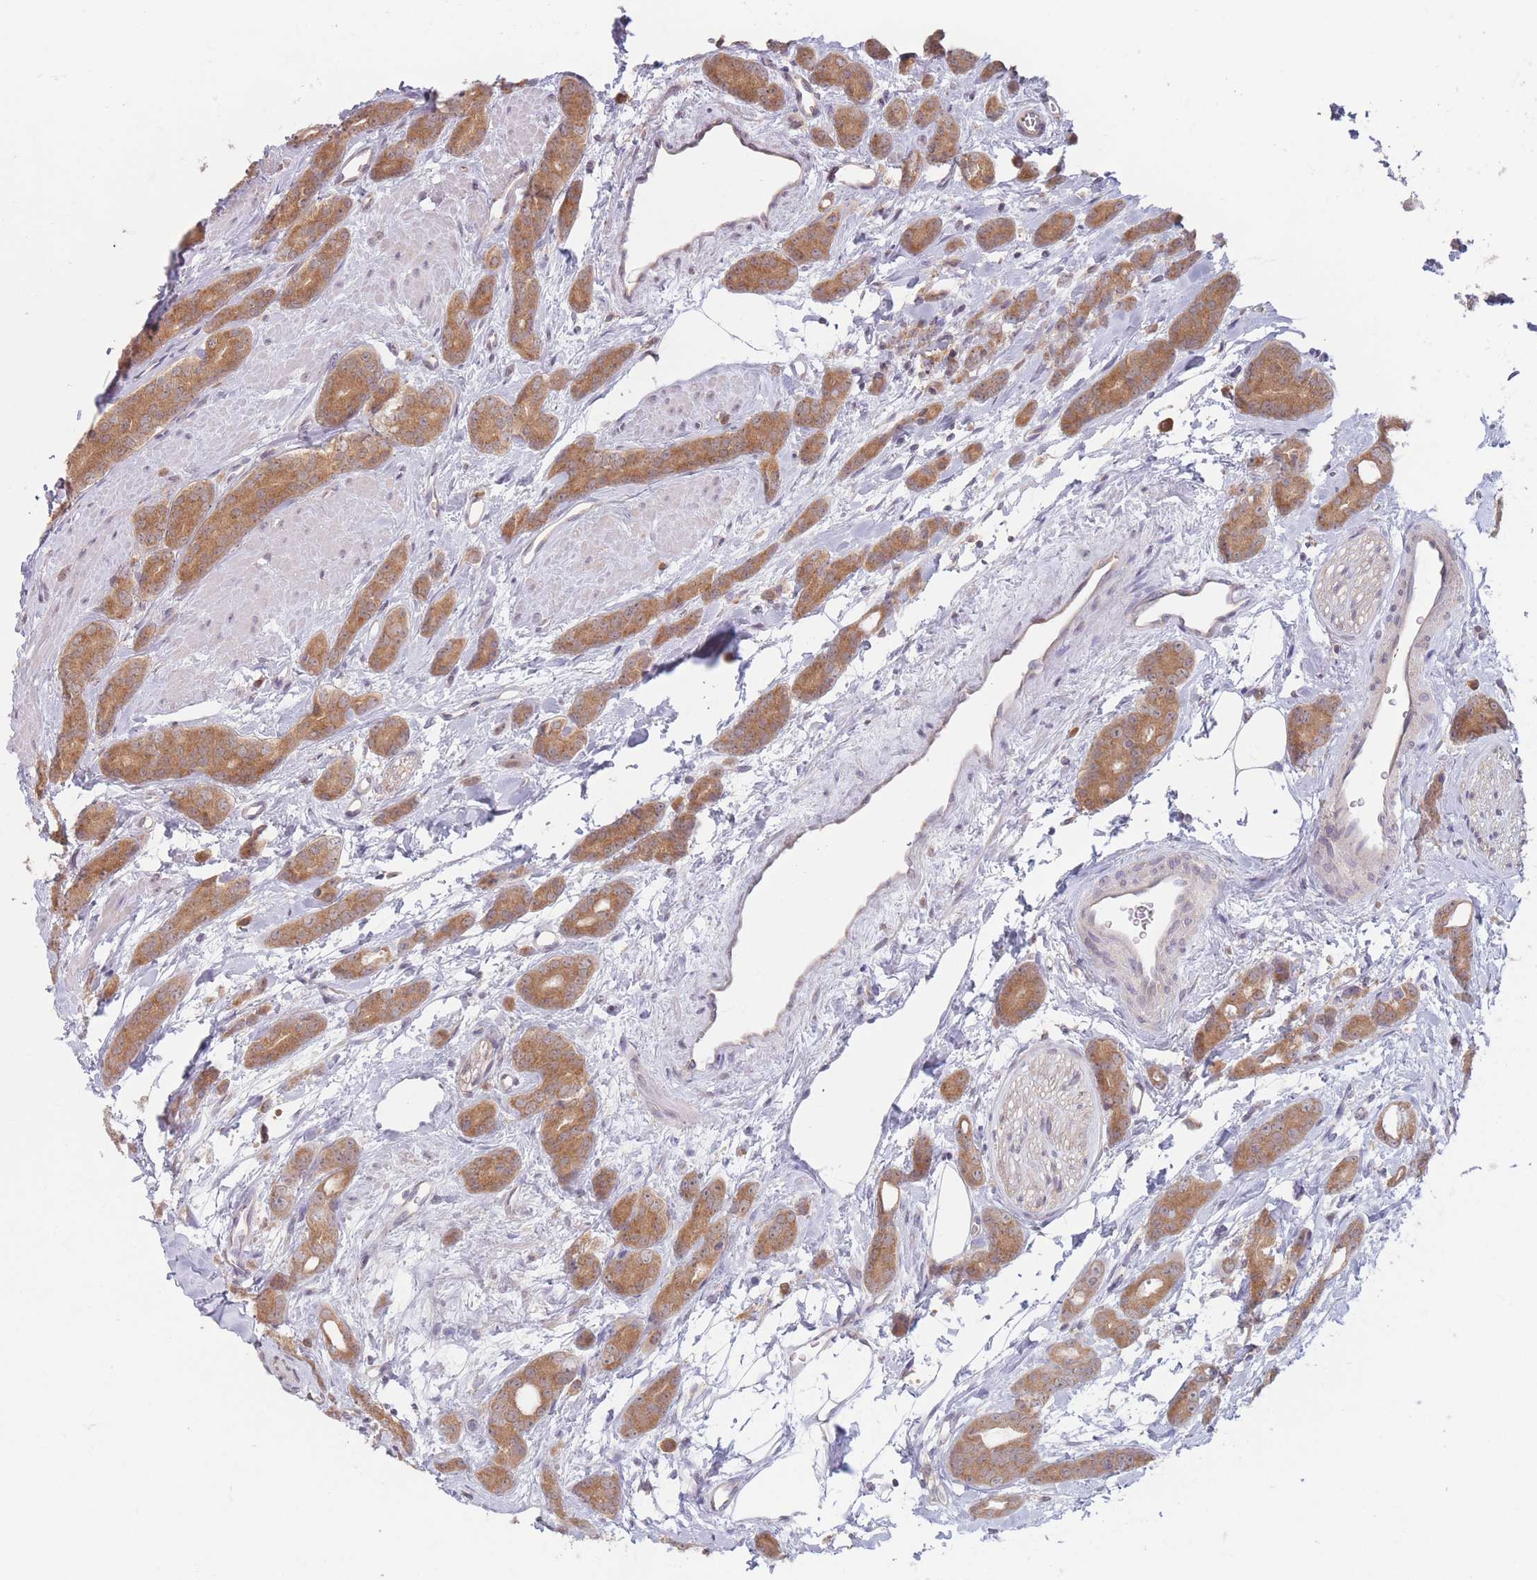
{"staining": {"intensity": "moderate", "quantity": ">75%", "location": "cytoplasmic/membranous,nuclear"}, "tissue": "prostate cancer", "cell_type": "Tumor cells", "image_type": "cancer", "snomed": [{"axis": "morphology", "description": "Adenocarcinoma, High grade"}, {"axis": "topography", "description": "Prostate"}], "caption": "Human prostate cancer (high-grade adenocarcinoma) stained with a brown dye reveals moderate cytoplasmic/membranous and nuclear positive expression in about >75% of tumor cells.", "gene": "PPM1A", "patient": {"sex": "male", "age": 62}}